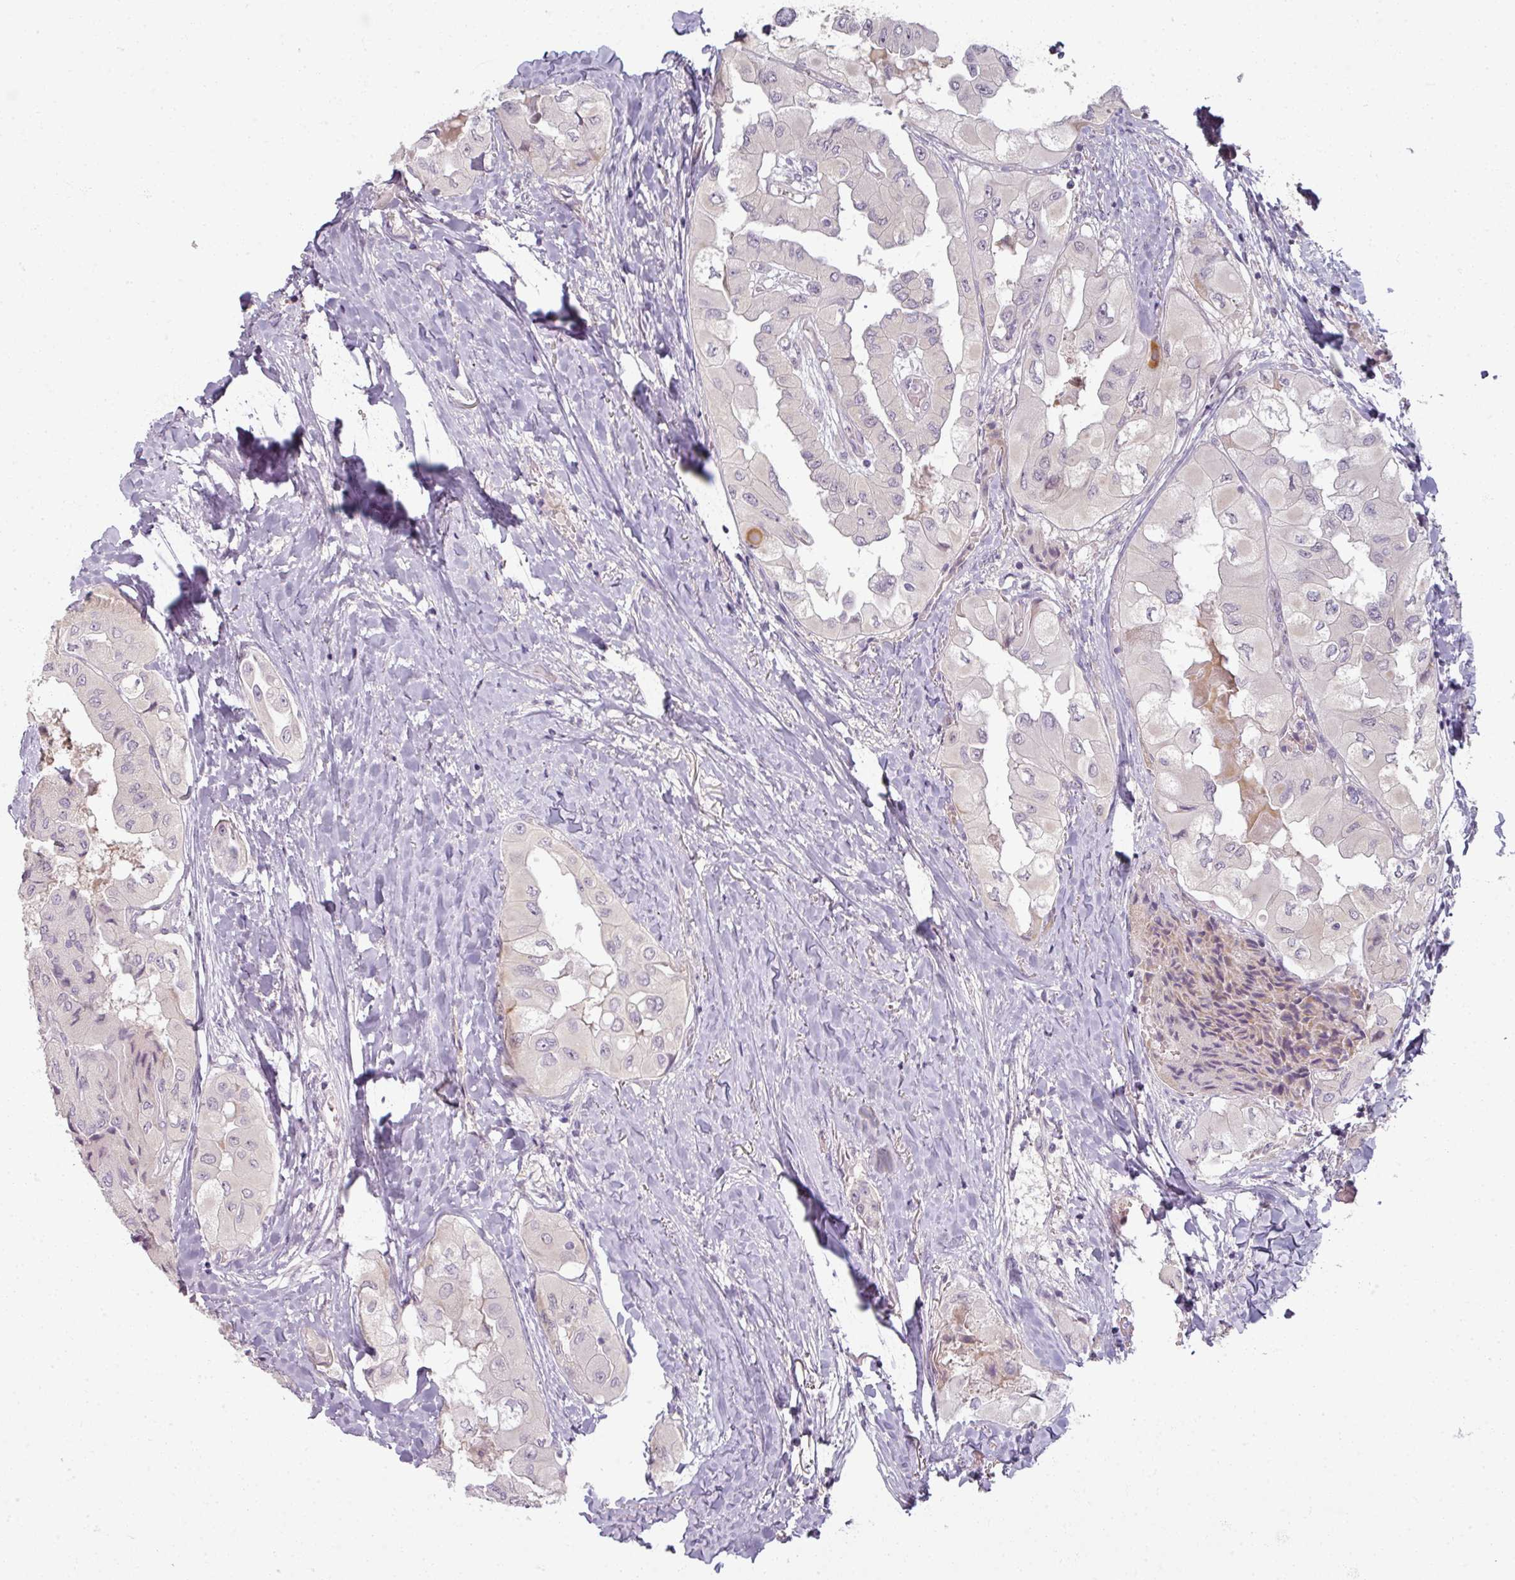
{"staining": {"intensity": "negative", "quantity": "none", "location": "none"}, "tissue": "thyroid cancer", "cell_type": "Tumor cells", "image_type": "cancer", "snomed": [{"axis": "morphology", "description": "Normal tissue, NOS"}, {"axis": "morphology", "description": "Papillary adenocarcinoma, NOS"}, {"axis": "topography", "description": "Thyroid gland"}], "caption": "Tumor cells are negative for brown protein staining in thyroid cancer (papillary adenocarcinoma). Brightfield microscopy of IHC stained with DAB (3,3'-diaminobenzidine) (brown) and hematoxylin (blue), captured at high magnification.", "gene": "MYMK", "patient": {"sex": "female", "age": 59}}